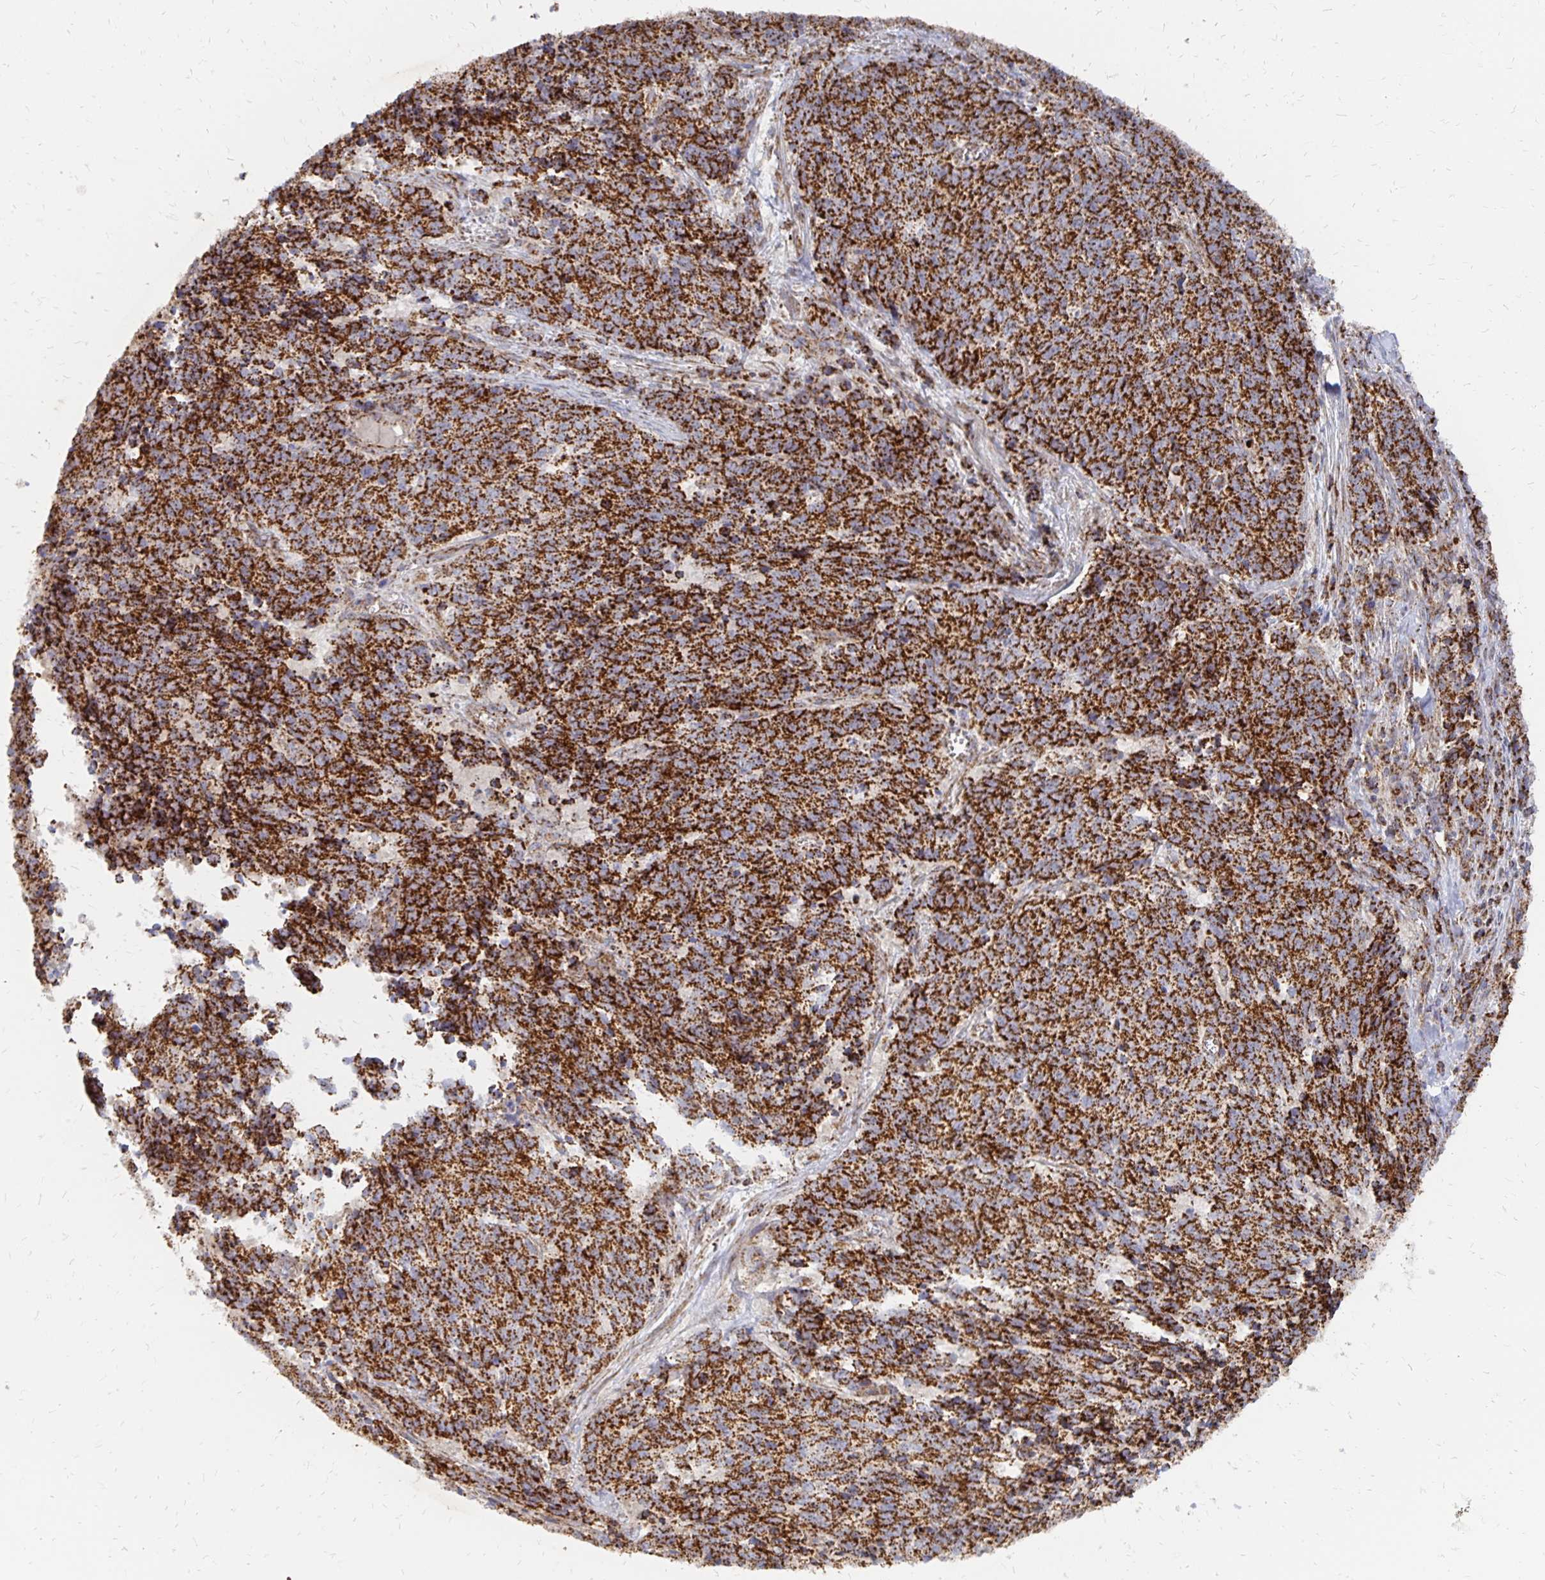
{"staining": {"intensity": "strong", "quantity": ">75%", "location": "cytoplasmic/membranous"}, "tissue": "cervical cancer", "cell_type": "Tumor cells", "image_type": "cancer", "snomed": [{"axis": "morphology", "description": "Squamous cell carcinoma, NOS"}, {"axis": "topography", "description": "Cervix"}], "caption": "Immunohistochemistry (DAB (3,3'-diaminobenzidine)) staining of human cervical squamous cell carcinoma demonstrates strong cytoplasmic/membranous protein staining in about >75% of tumor cells.", "gene": "STOML2", "patient": {"sex": "female", "age": 29}}